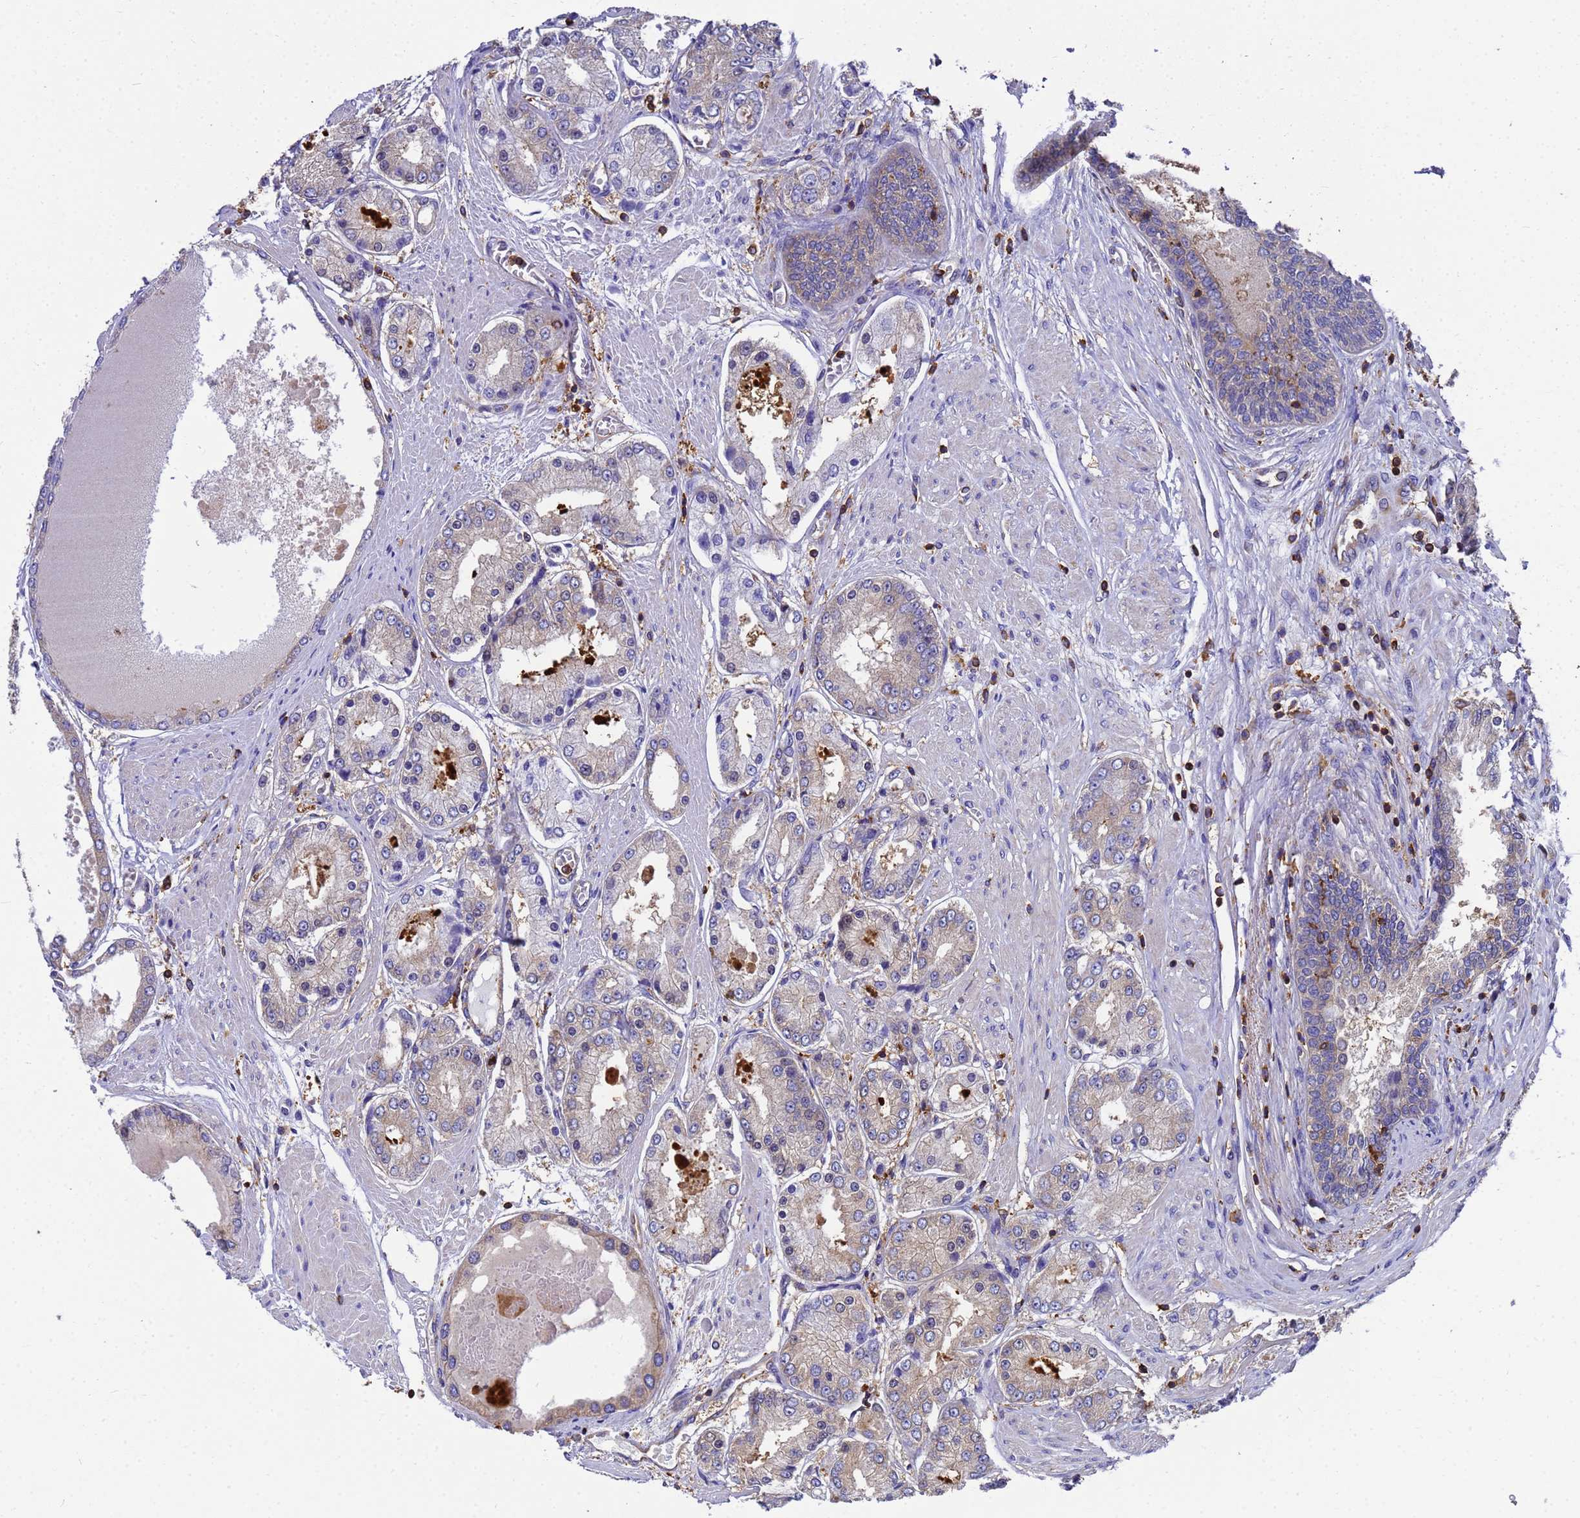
{"staining": {"intensity": "negative", "quantity": "none", "location": "none"}, "tissue": "prostate cancer", "cell_type": "Tumor cells", "image_type": "cancer", "snomed": [{"axis": "morphology", "description": "Adenocarcinoma, High grade"}, {"axis": "topography", "description": "Prostate"}], "caption": "Prostate adenocarcinoma (high-grade) was stained to show a protein in brown. There is no significant positivity in tumor cells.", "gene": "ZNF235", "patient": {"sex": "male", "age": 59}}